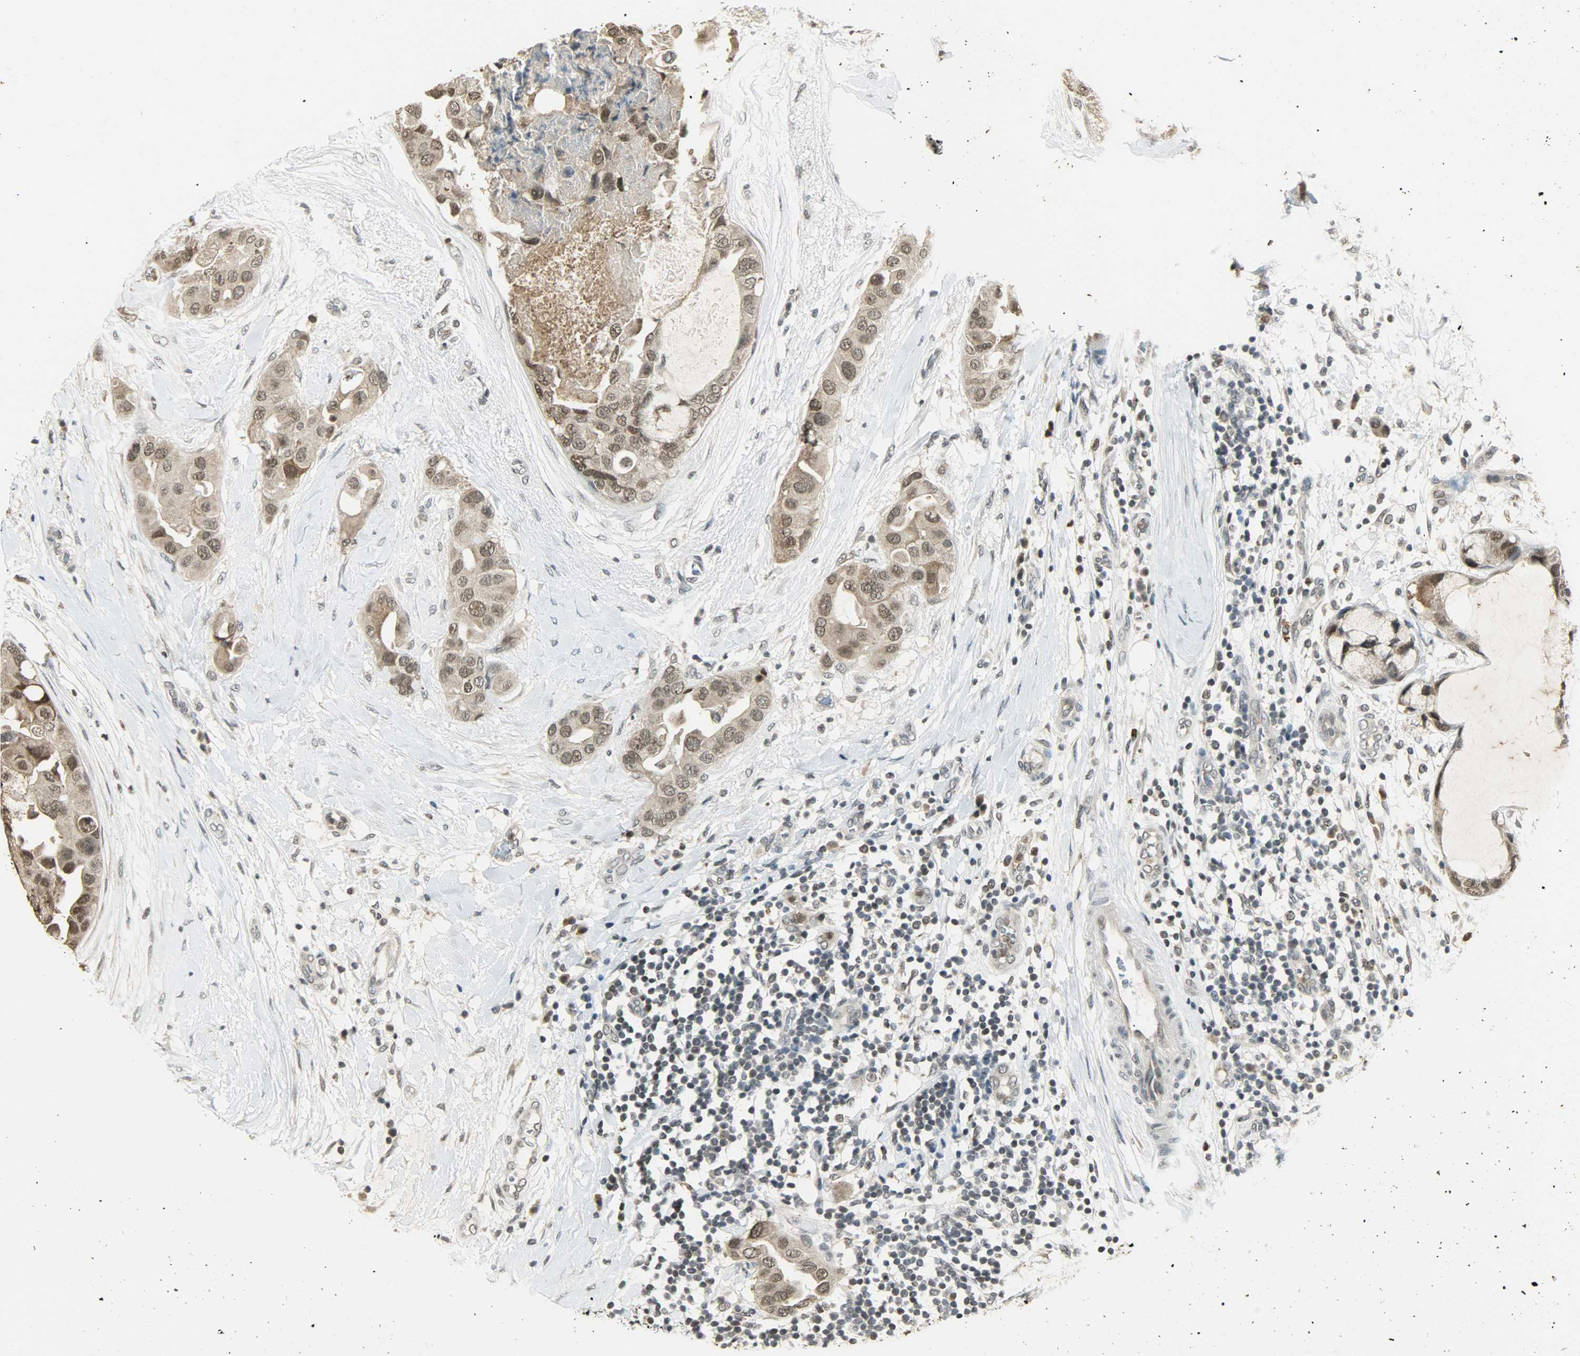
{"staining": {"intensity": "moderate", "quantity": ">75%", "location": "nuclear"}, "tissue": "breast cancer", "cell_type": "Tumor cells", "image_type": "cancer", "snomed": [{"axis": "morphology", "description": "Duct carcinoma"}, {"axis": "topography", "description": "Breast"}], "caption": "Breast cancer stained with a brown dye demonstrates moderate nuclear positive expression in approximately >75% of tumor cells.", "gene": "SMARCA5", "patient": {"sex": "female", "age": 40}}